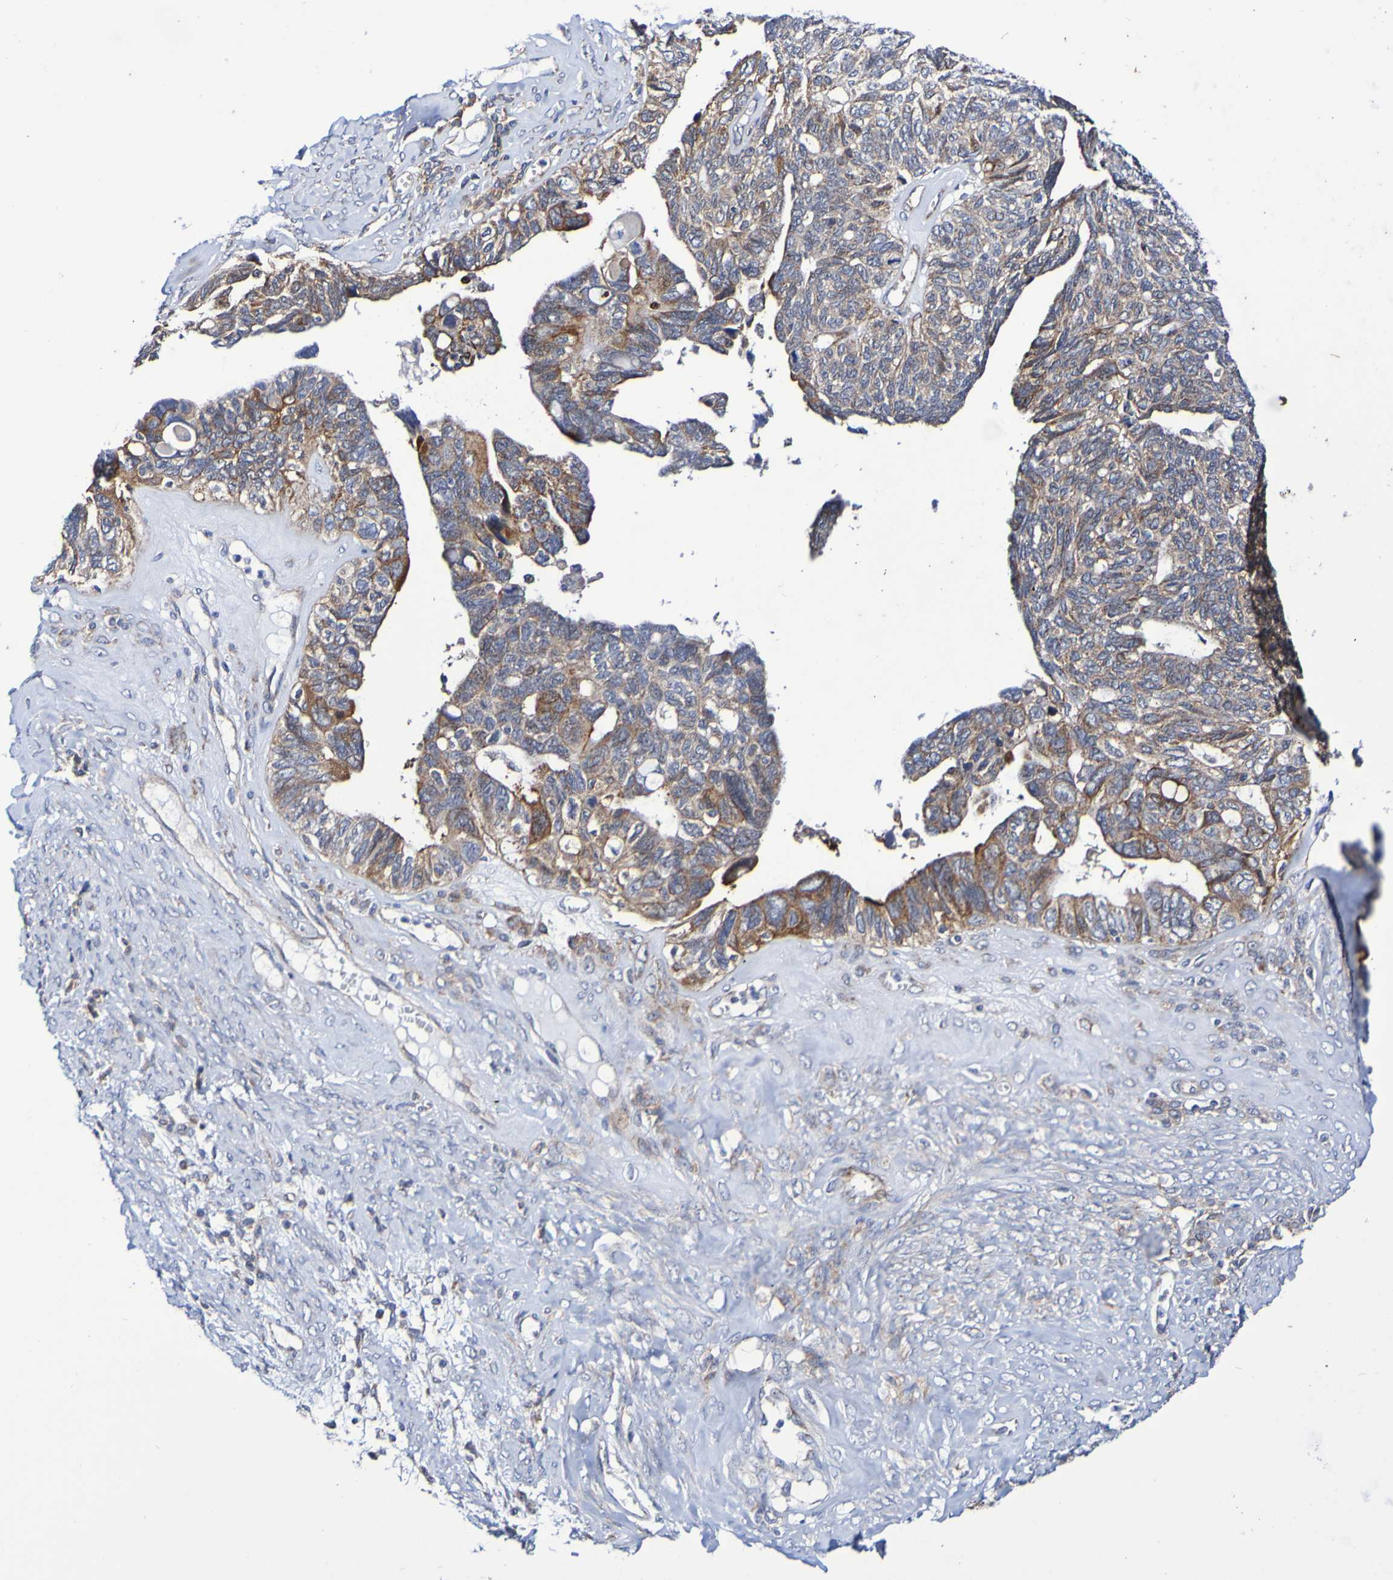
{"staining": {"intensity": "moderate", "quantity": ">75%", "location": "cytoplasmic/membranous"}, "tissue": "ovarian cancer", "cell_type": "Tumor cells", "image_type": "cancer", "snomed": [{"axis": "morphology", "description": "Cystadenocarcinoma, serous, NOS"}, {"axis": "topography", "description": "Ovary"}], "caption": "Human ovarian cancer stained for a protein (brown) exhibits moderate cytoplasmic/membranous positive positivity in about >75% of tumor cells.", "gene": "GJB1", "patient": {"sex": "female", "age": 79}}